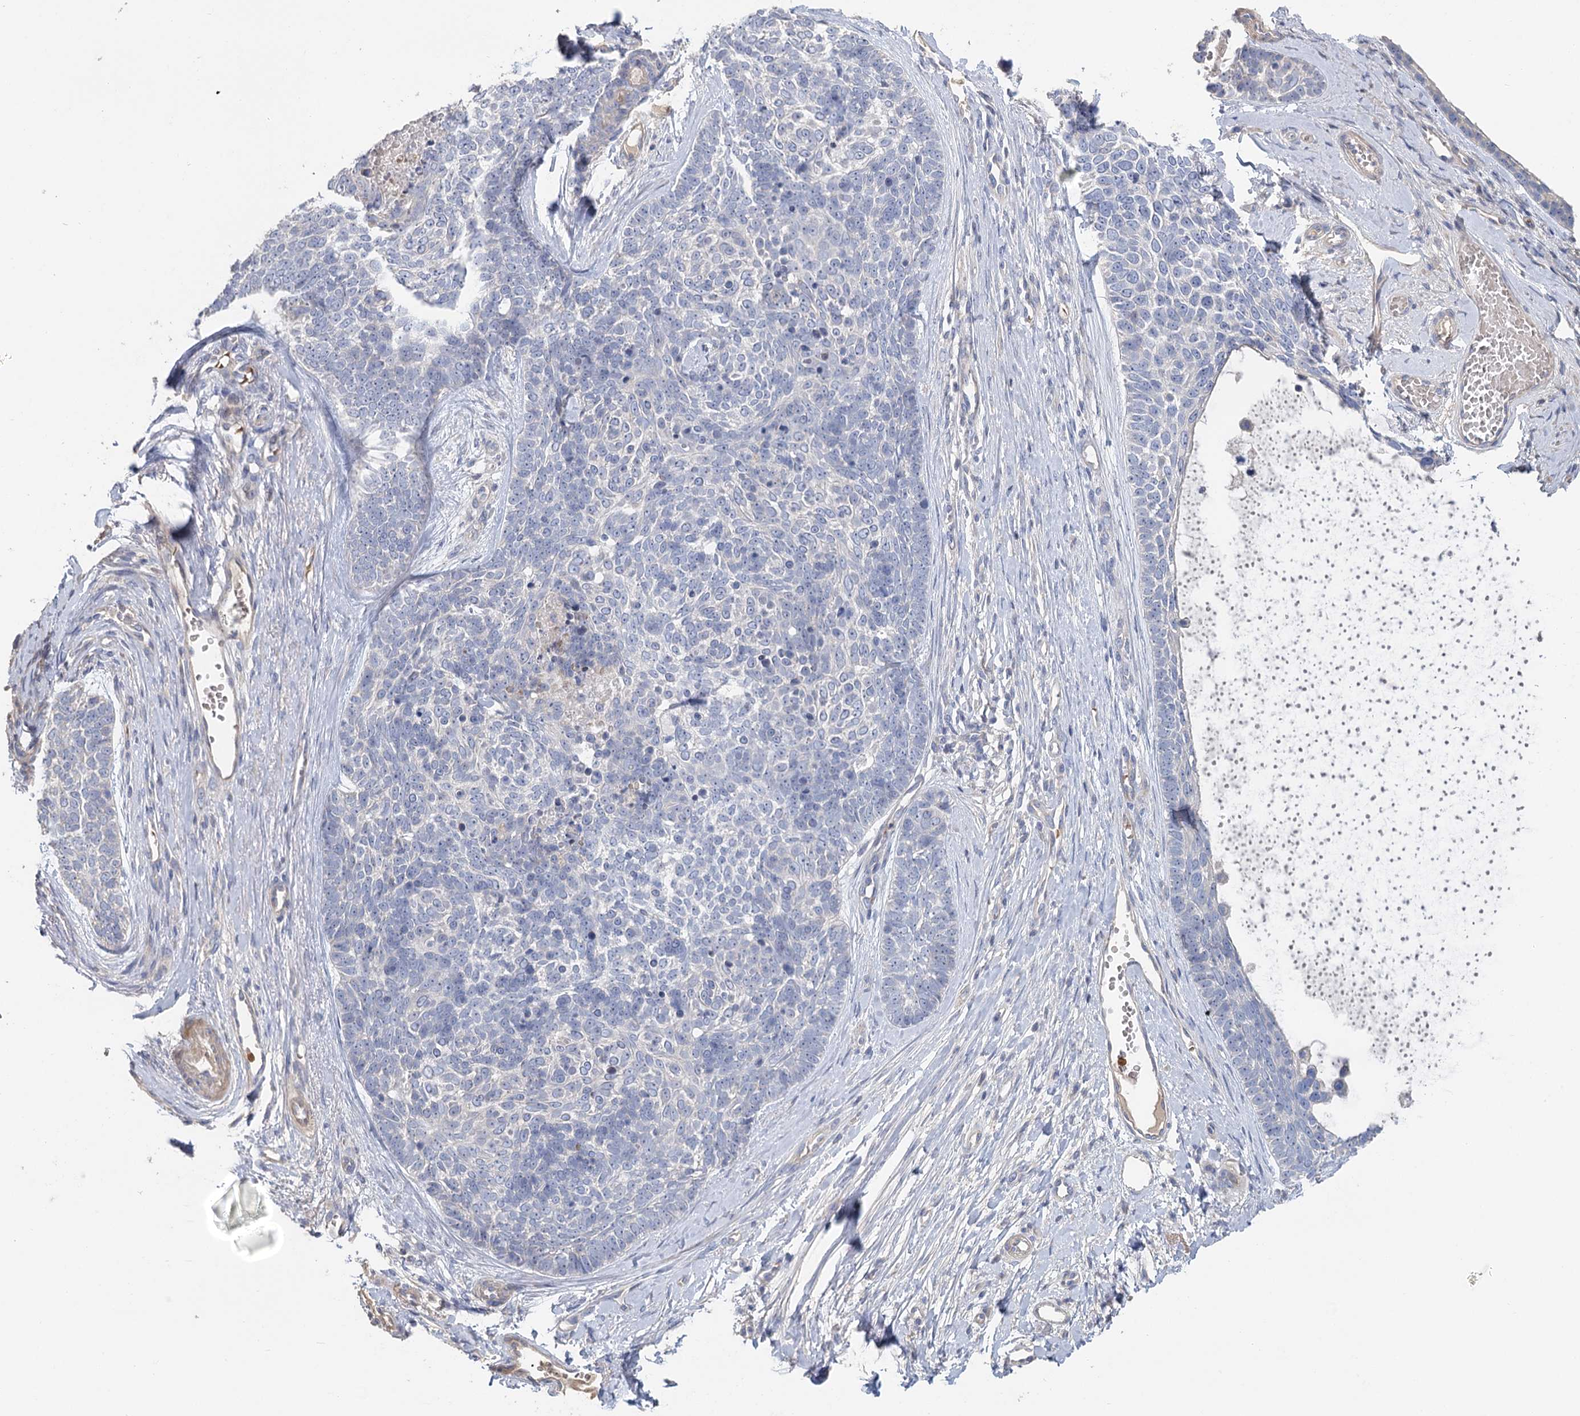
{"staining": {"intensity": "negative", "quantity": "none", "location": "none"}, "tissue": "skin cancer", "cell_type": "Tumor cells", "image_type": "cancer", "snomed": [{"axis": "morphology", "description": "Basal cell carcinoma"}, {"axis": "topography", "description": "Skin"}], "caption": "Tumor cells show no significant expression in skin cancer (basal cell carcinoma).", "gene": "EPB41L5", "patient": {"sex": "female", "age": 81}}